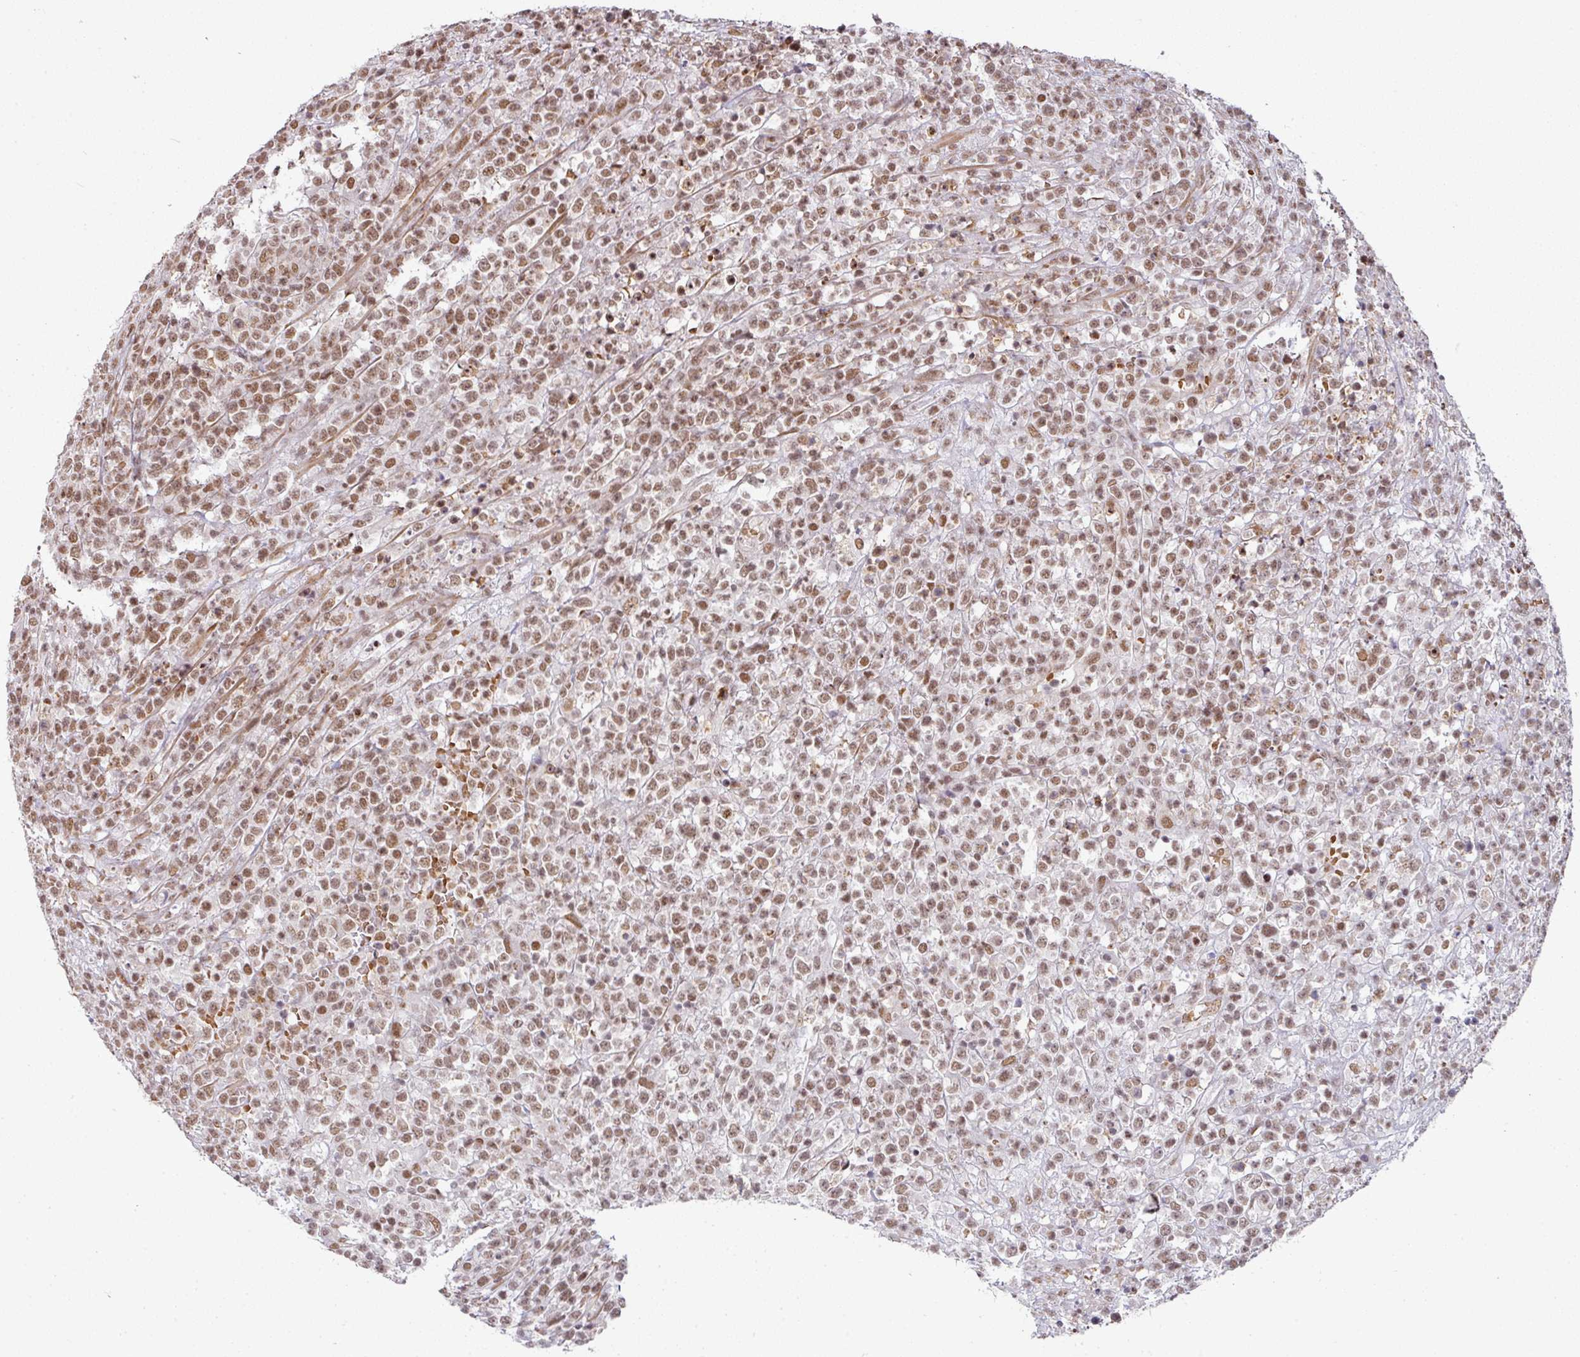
{"staining": {"intensity": "moderate", "quantity": ">75%", "location": "nuclear"}, "tissue": "lymphoma", "cell_type": "Tumor cells", "image_type": "cancer", "snomed": [{"axis": "morphology", "description": "Malignant lymphoma, non-Hodgkin's type, High grade"}, {"axis": "topography", "description": "Colon"}], "caption": "Immunohistochemical staining of human lymphoma reveals medium levels of moderate nuclear expression in approximately >75% of tumor cells.", "gene": "NCOA5", "patient": {"sex": "female", "age": 53}}